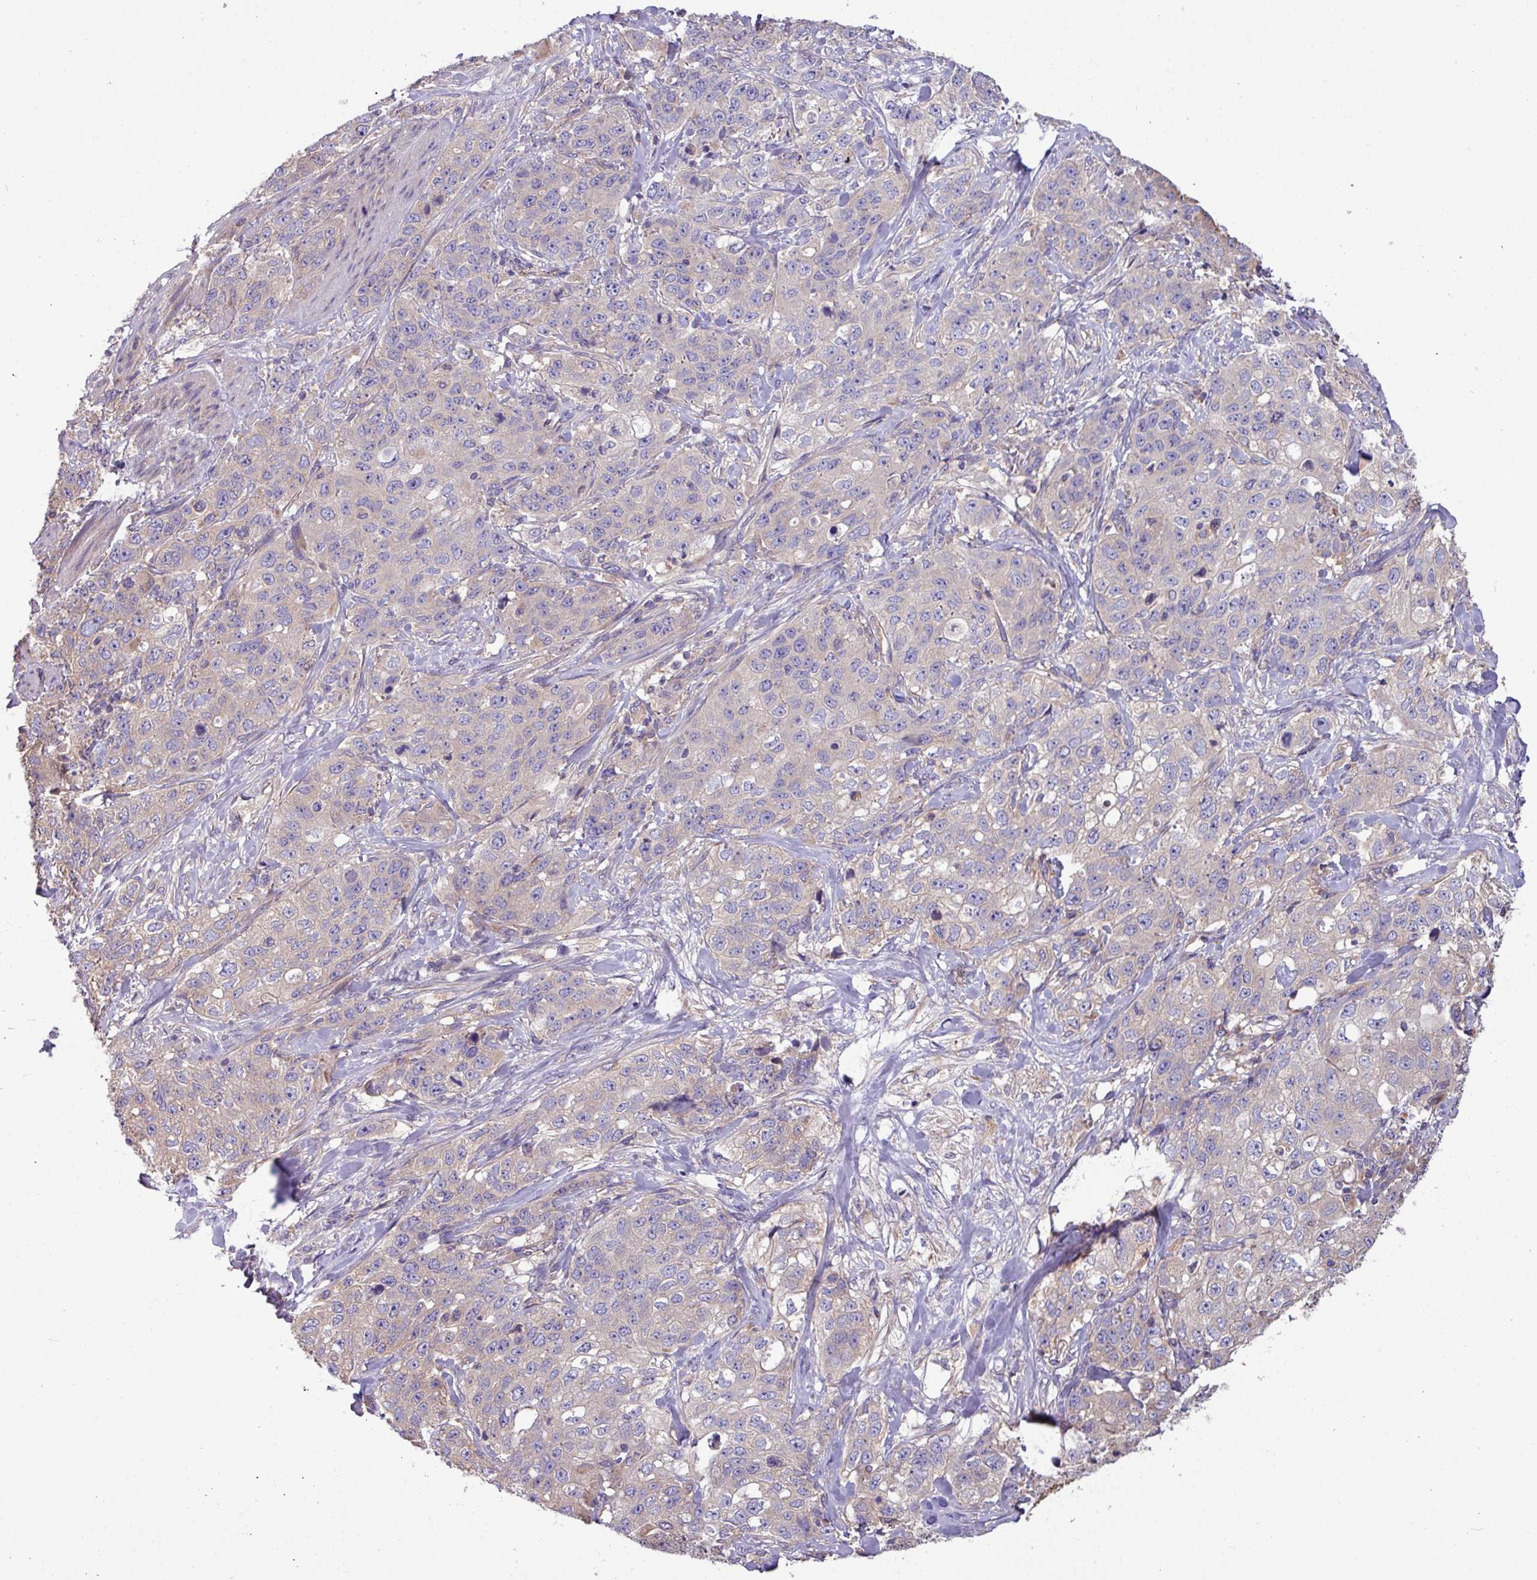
{"staining": {"intensity": "negative", "quantity": "none", "location": "none"}, "tissue": "stomach cancer", "cell_type": "Tumor cells", "image_type": "cancer", "snomed": [{"axis": "morphology", "description": "Adenocarcinoma, NOS"}, {"axis": "topography", "description": "Stomach"}], "caption": "The IHC histopathology image has no significant expression in tumor cells of adenocarcinoma (stomach) tissue.", "gene": "PPM1J", "patient": {"sex": "male", "age": 48}}